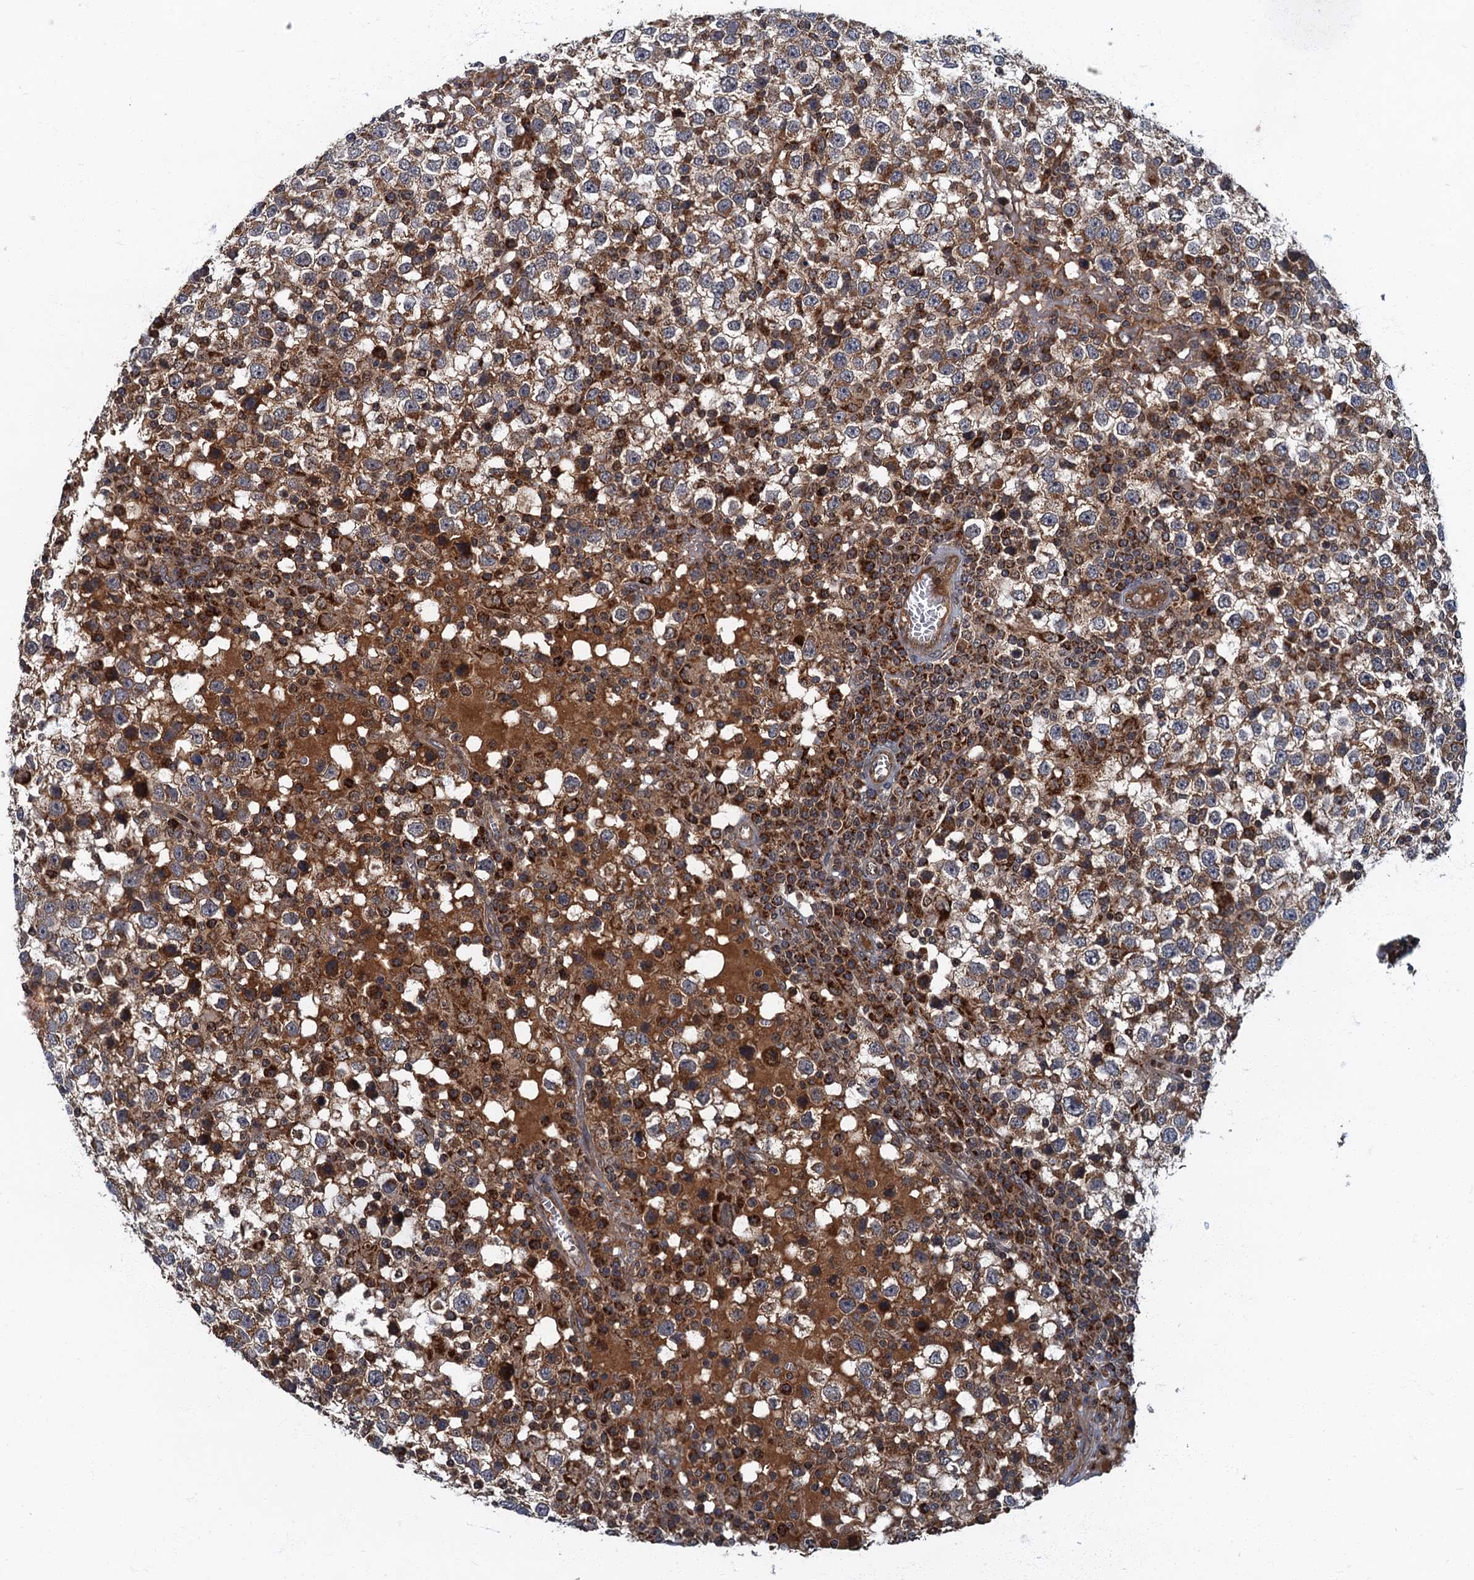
{"staining": {"intensity": "moderate", "quantity": ">75%", "location": "cytoplasmic/membranous"}, "tissue": "testis cancer", "cell_type": "Tumor cells", "image_type": "cancer", "snomed": [{"axis": "morphology", "description": "Seminoma, NOS"}, {"axis": "topography", "description": "Testis"}], "caption": "Testis seminoma stained with a brown dye shows moderate cytoplasmic/membranous positive expression in about >75% of tumor cells.", "gene": "SLC11A2", "patient": {"sex": "male", "age": 65}}